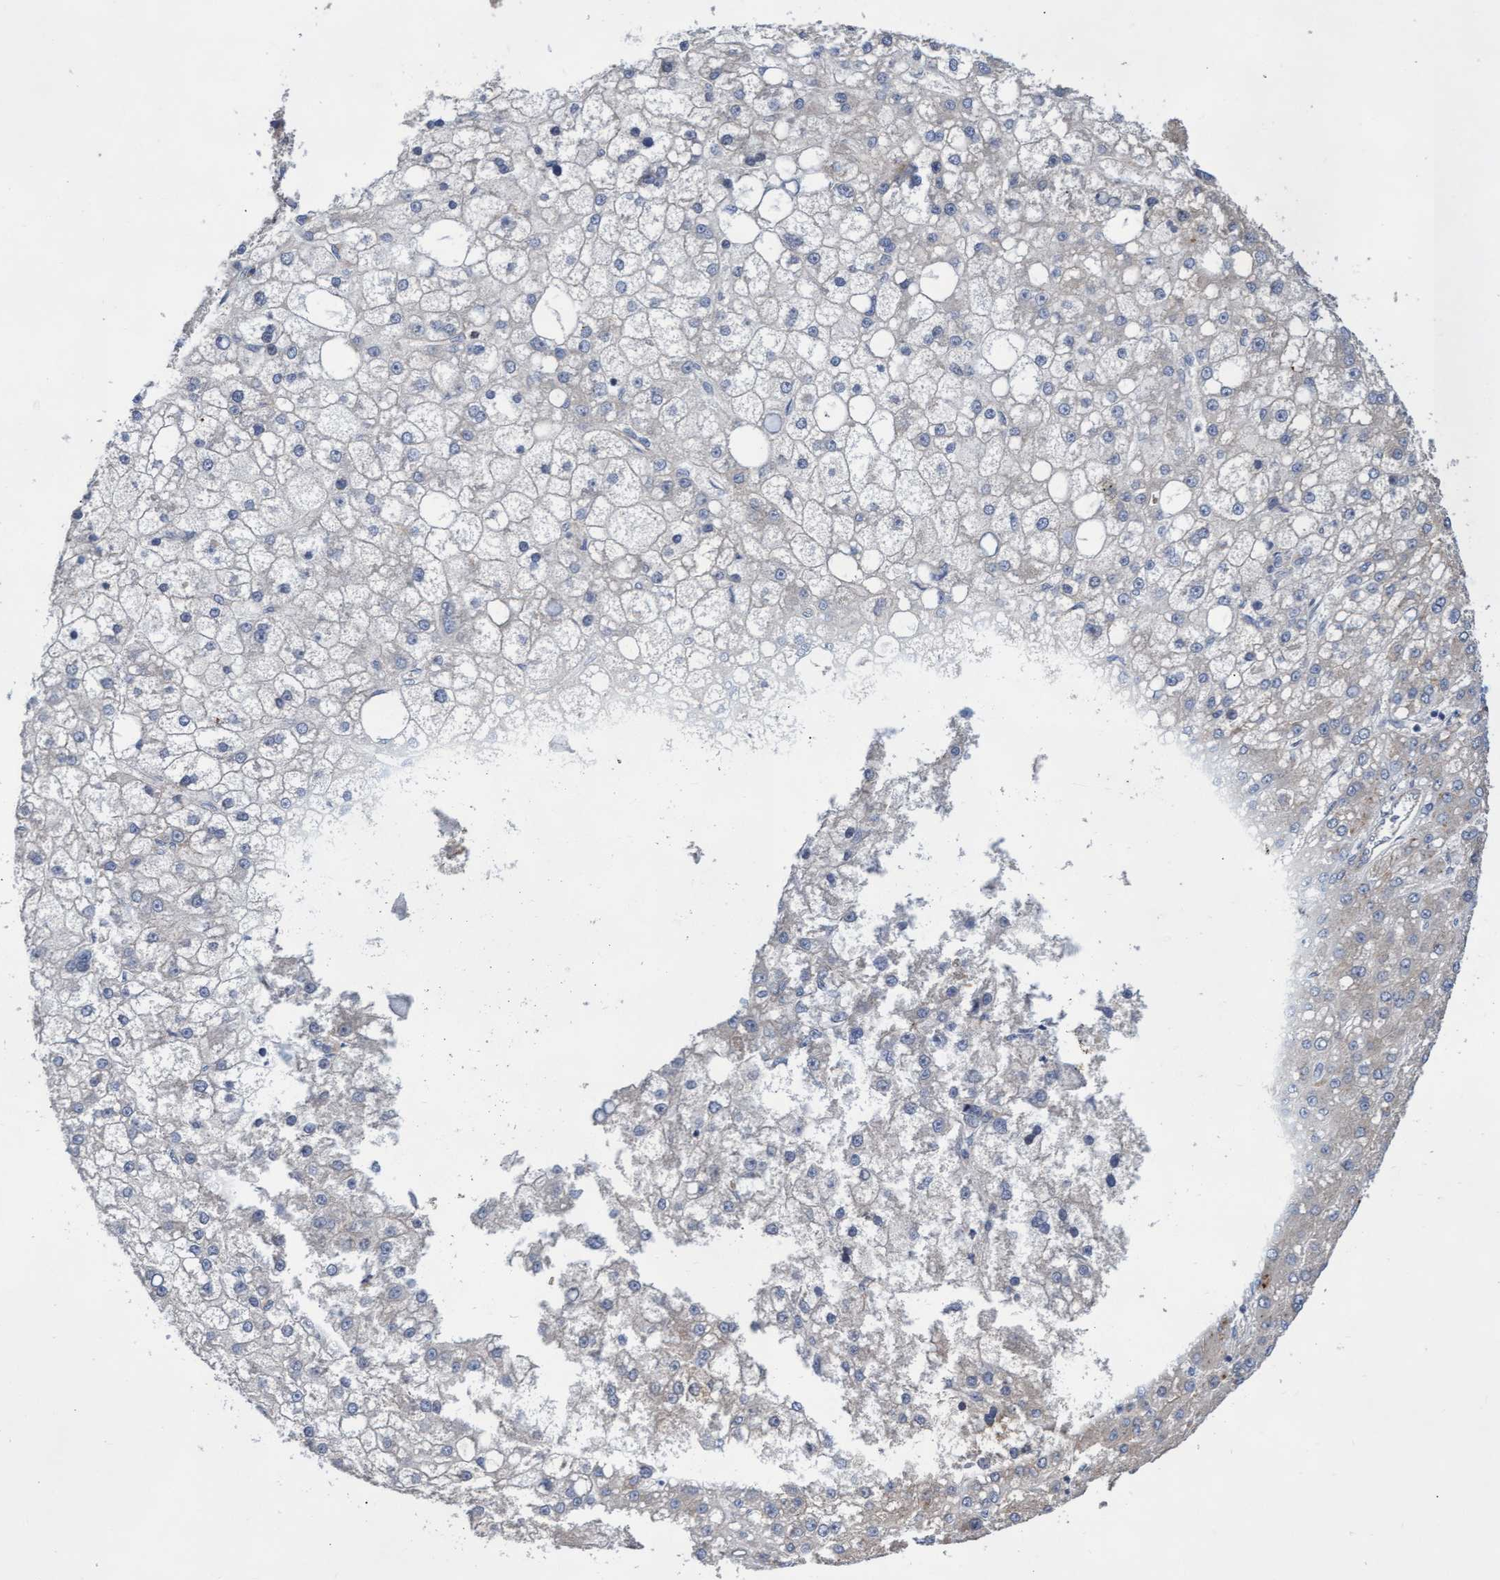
{"staining": {"intensity": "negative", "quantity": "none", "location": "none"}, "tissue": "liver cancer", "cell_type": "Tumor cells", "image_type": "cancer", "snomed": [{"axis": "morphology", "description": "Carcinoma, Hepatocellular, NOS"}, {"axis": "topography", "description": "Liver"}], "caption": "The micrograph reveals no significant expression in tumor cells of liver cancer.", "gene": "ABCF2", "patient": {"sex": "male", "age": 67}}